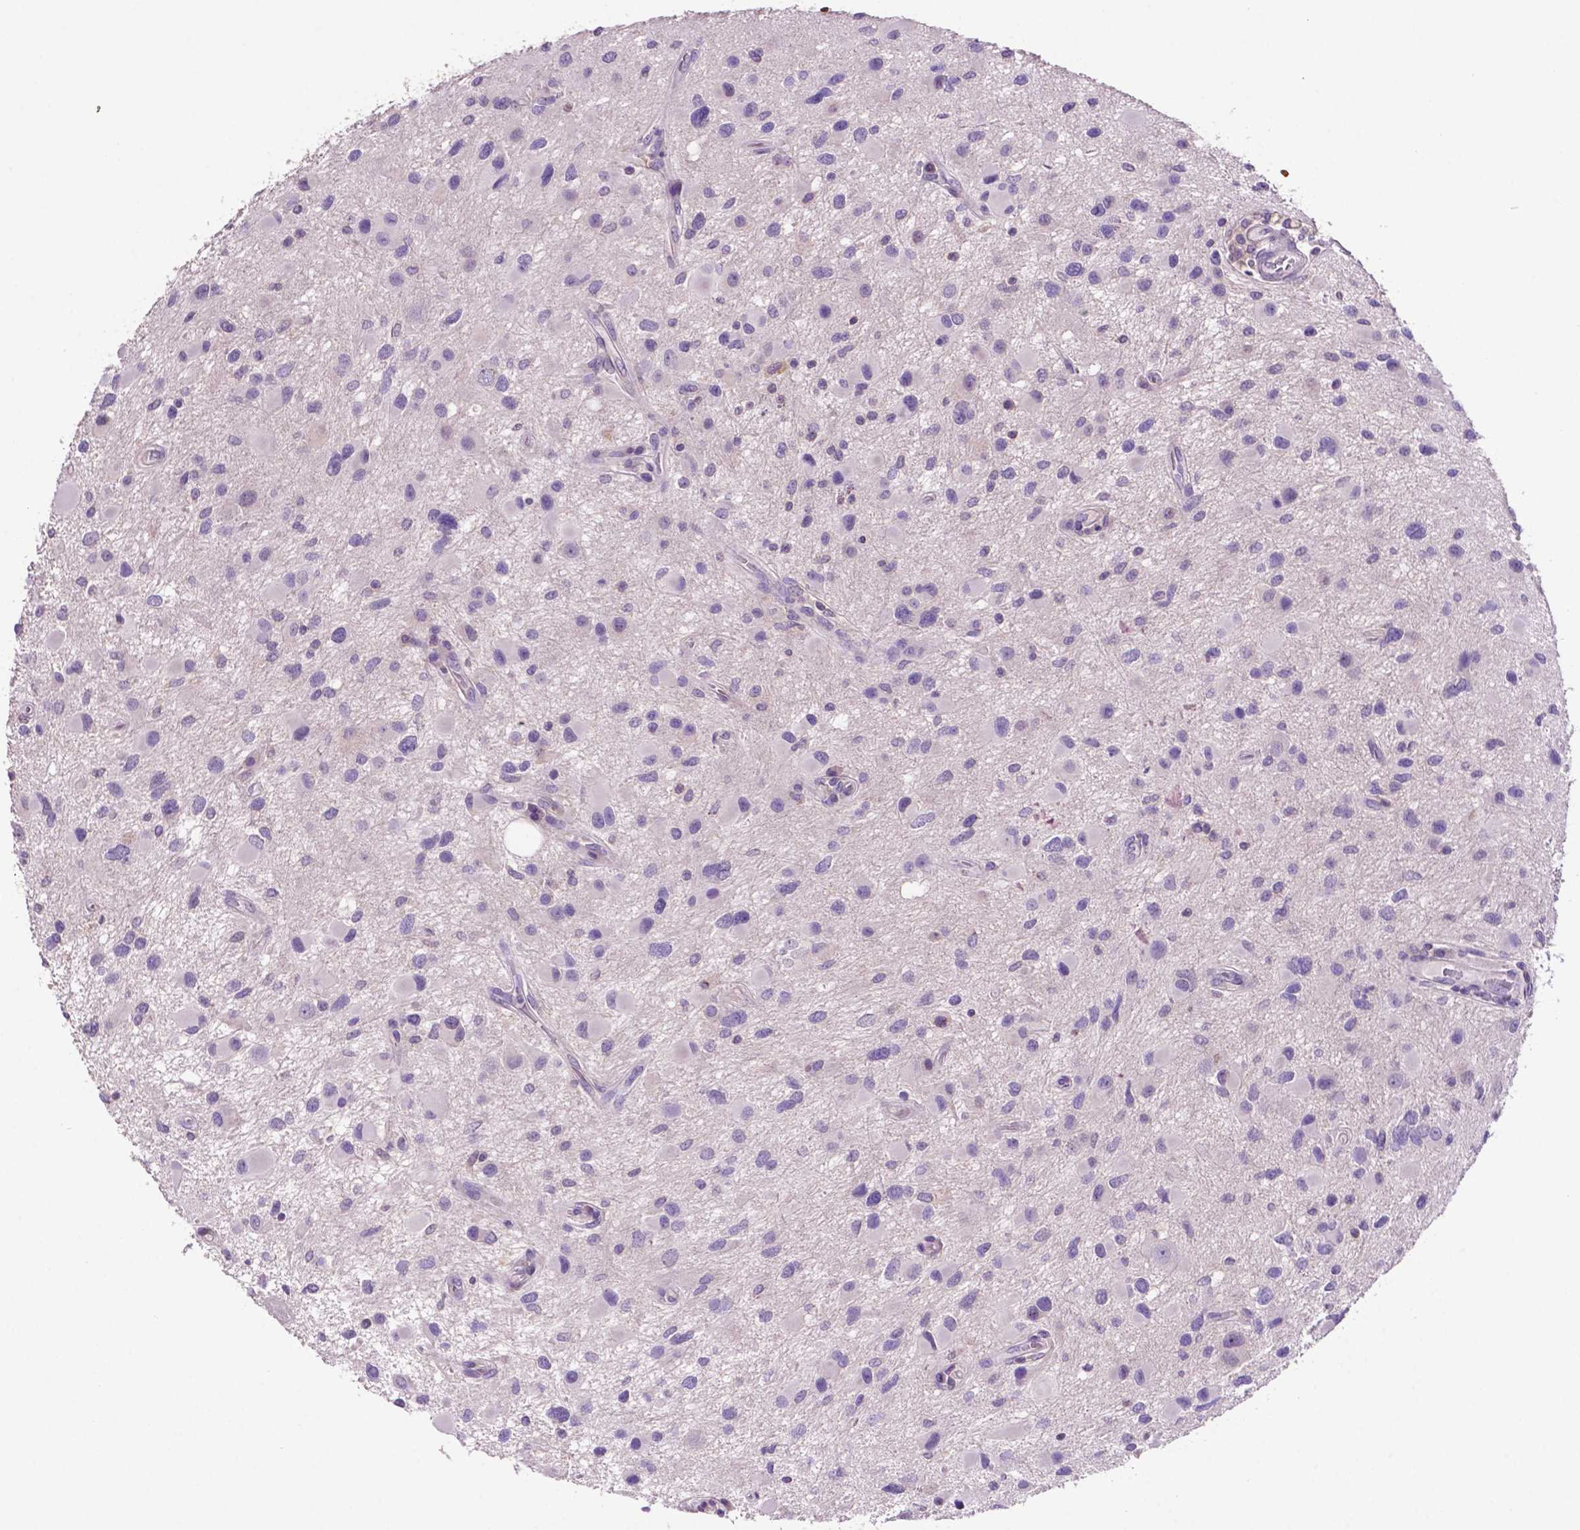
{"staining": {"intensity": "negative", "quantity": "none", "location": "none"}, "tissue": "glioma", "cell_type": "Tumor cells", "image_type": "cancer", "snomed": [{"axis": "morphology", "description": "Glioma, malignant, Low grade"}, {"axis": "topography", "description": "Brain"}], "caption": "Immunohistochemical staining of human malignant glioma (low-grade) reveals no significant expression in tumor cells. The staining was performed using DAB to visualize the protein expression in brown, while the nuclei were stained in blue with hematoxylin (Magnification: 20x).", "gene": "PRPS2", "patient": {"sex": "female", "age": 32}}